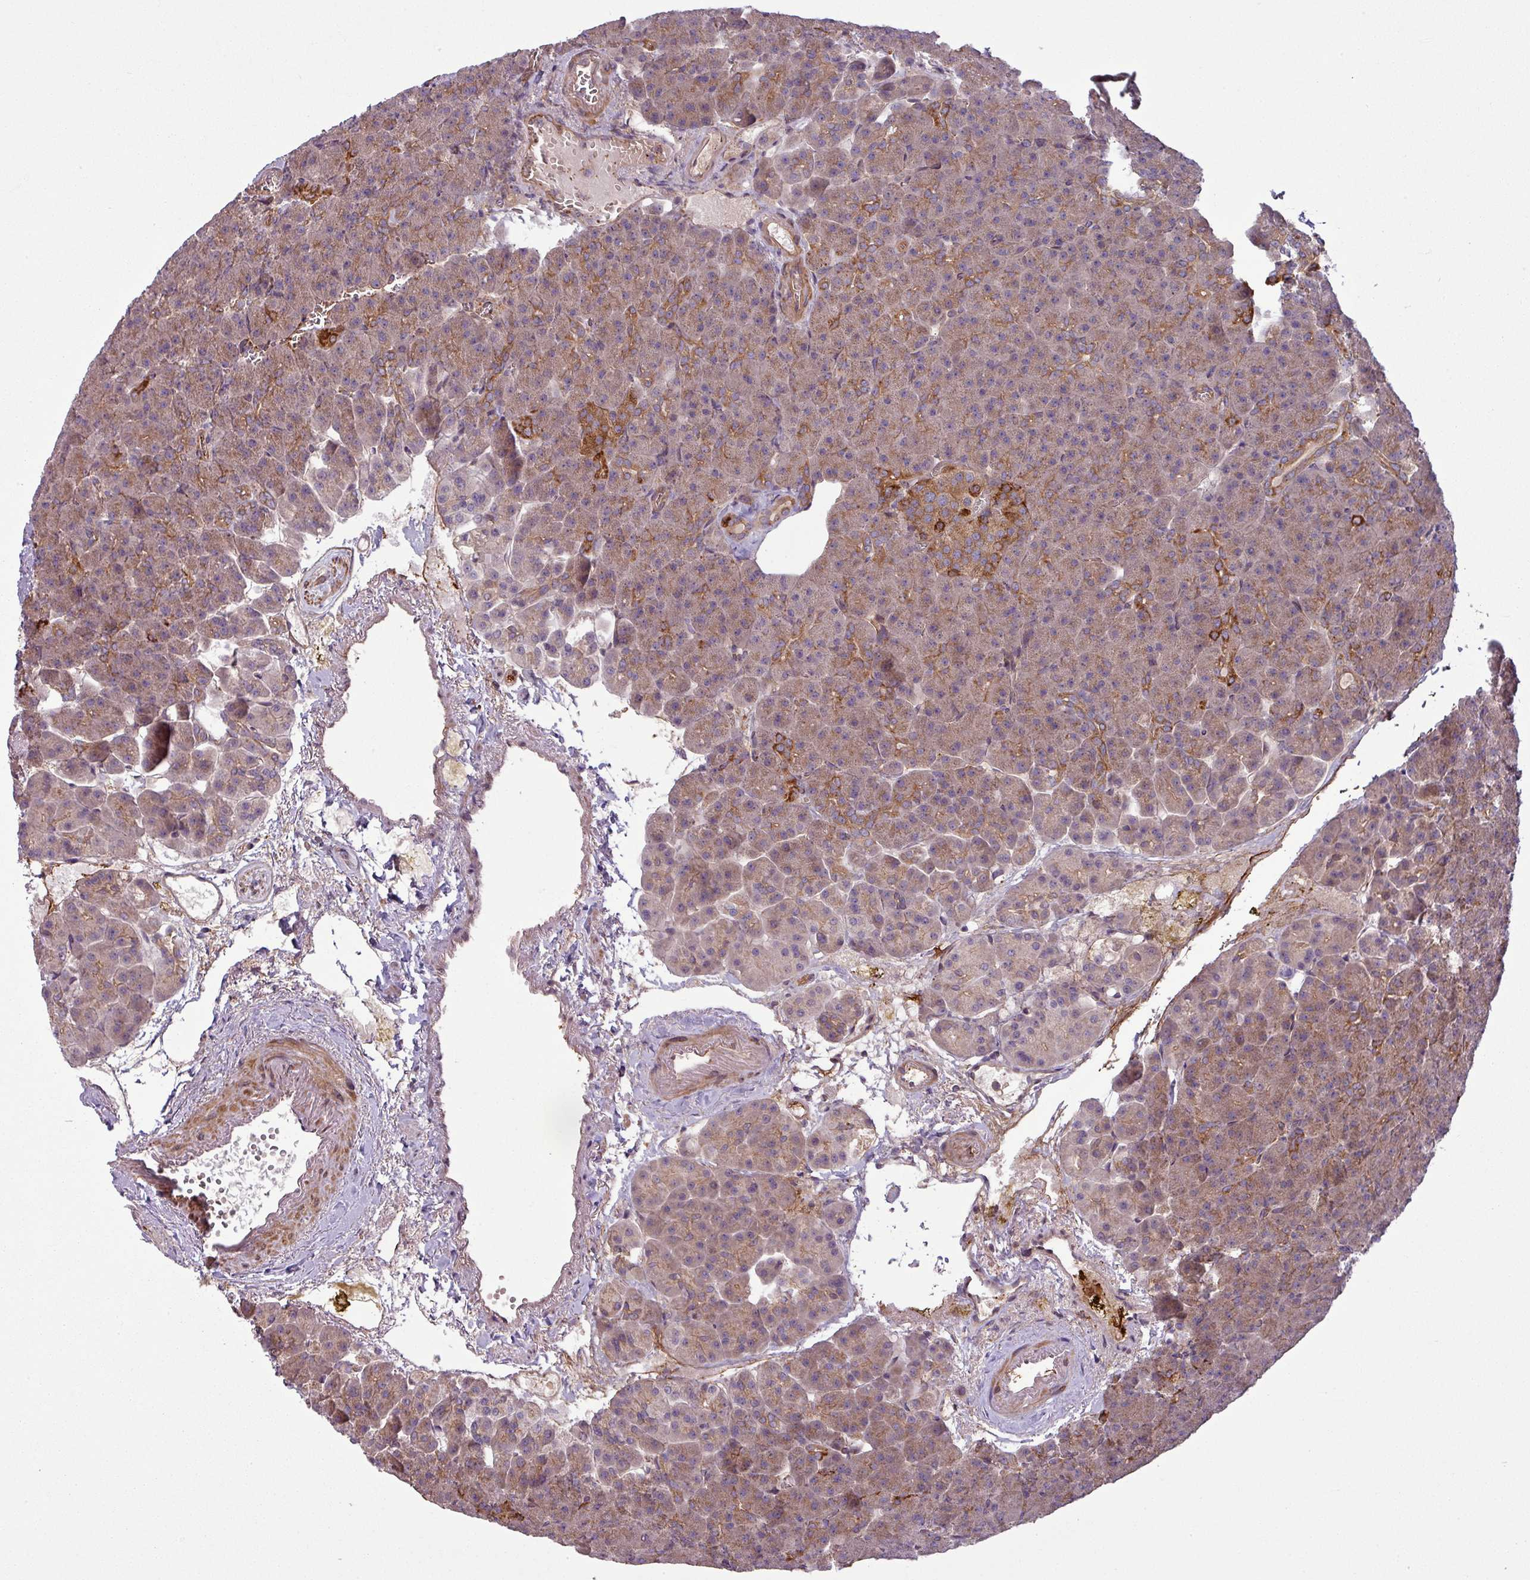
{"staining": {"intensity": "moderate", "quantity": "25%-75%", "location": "cytoplasmic/membranous"}, "tissue": "pancreas", "cell_type": "Exocrine glandular cells", "image_type": "normal", "snomed": [{"axis": "morphology", "description": "Normal tissue, NOS"}, {"axis": "topography", "description": "Pancreas"}], "caption": "Moderate cytoplasmic/membranous positivity is seen in about 25%-75% of exocrine glandular cells in benign pancreas.", "gene": "SNRNP25", "patient": {"sex": "female", "age": 74}}